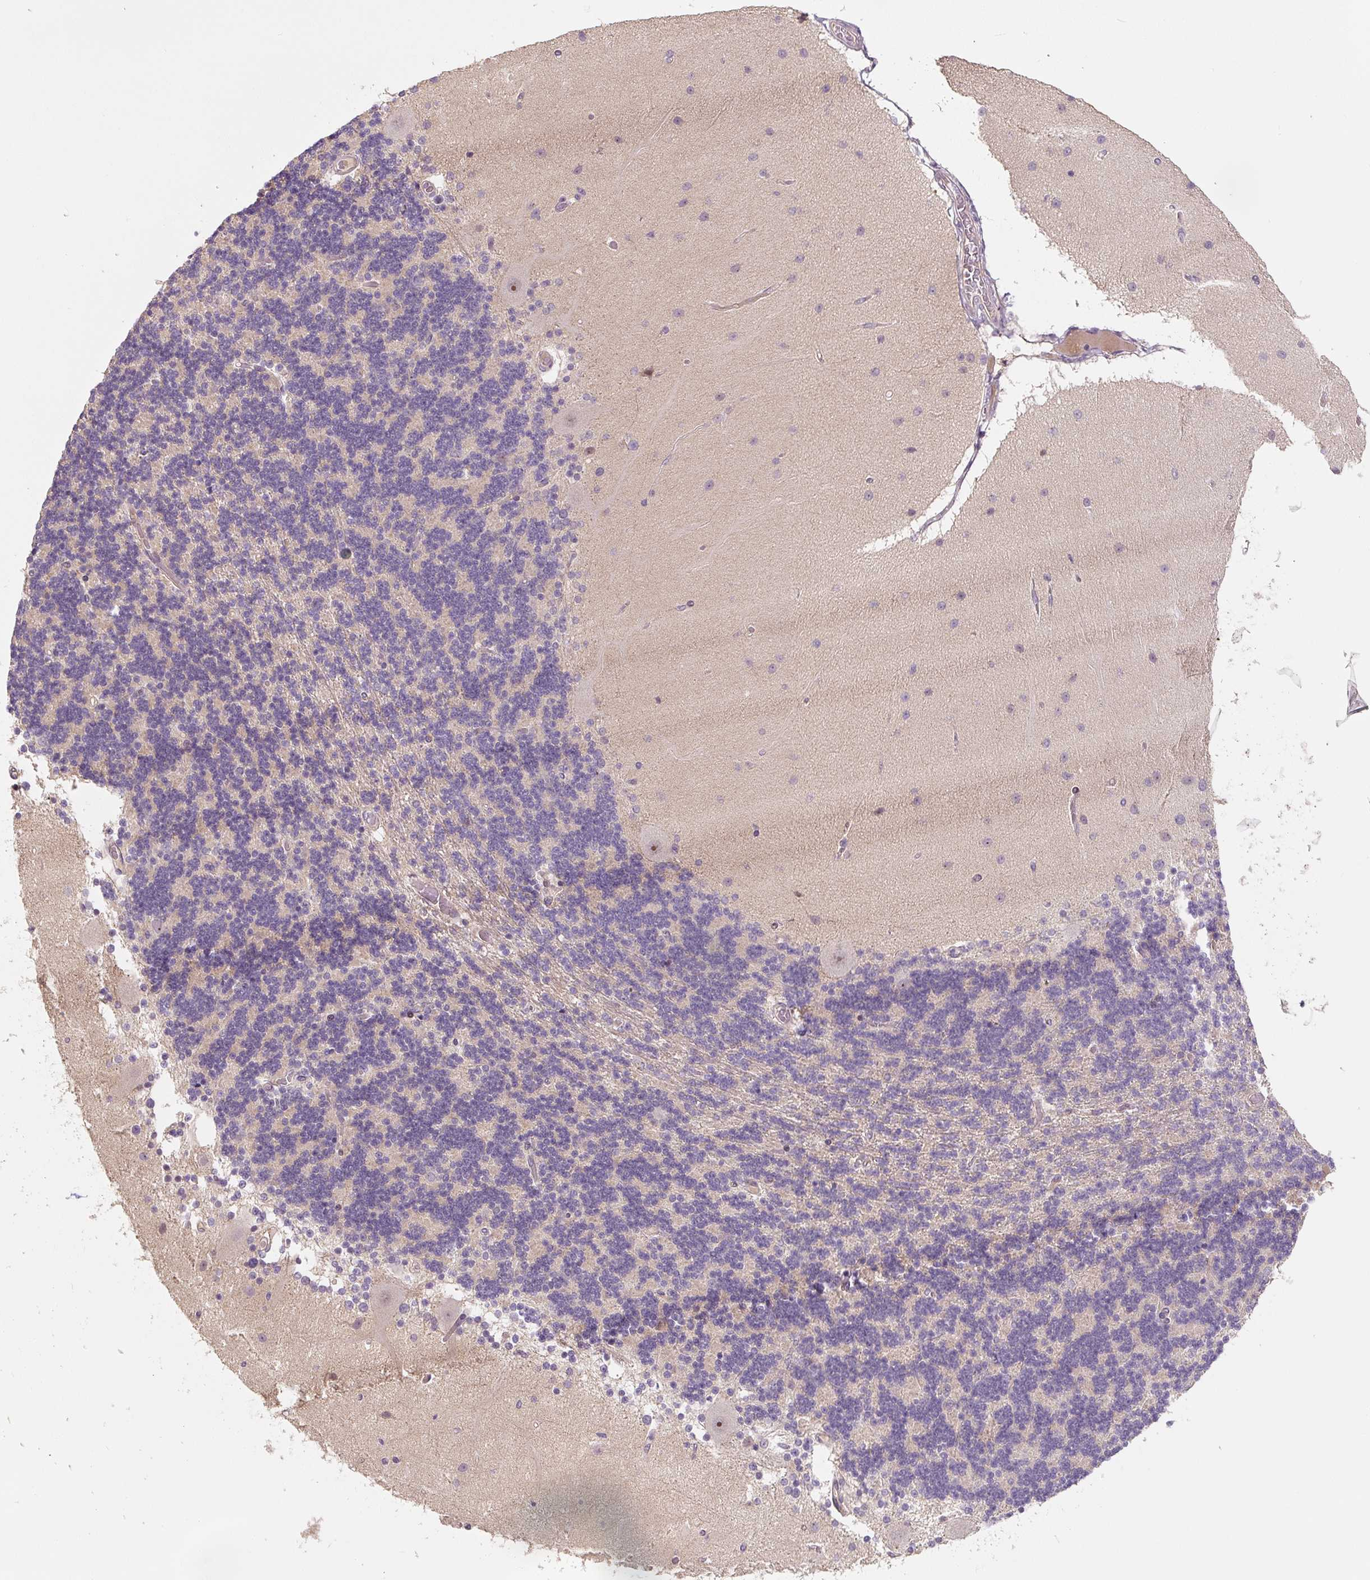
{"staining": {"intensity": "negative", "quantity": "none", "location": "none"}, "tissue": "cerebellum", "cell_type": "Cells in granular layer", "image_type": "normal", "snomed": [{"axis": "morphology", "description": "Normal tissue, NOS"}, {"axis": "topography", "description": "Cerebellum"}], "caption": "DAB immunohistochemical staining of normal human cerebellum shows no significant expression in cells in granular layer.", "gene": "PWWP3B", "patient": {"sex": "female", "age": 54}}